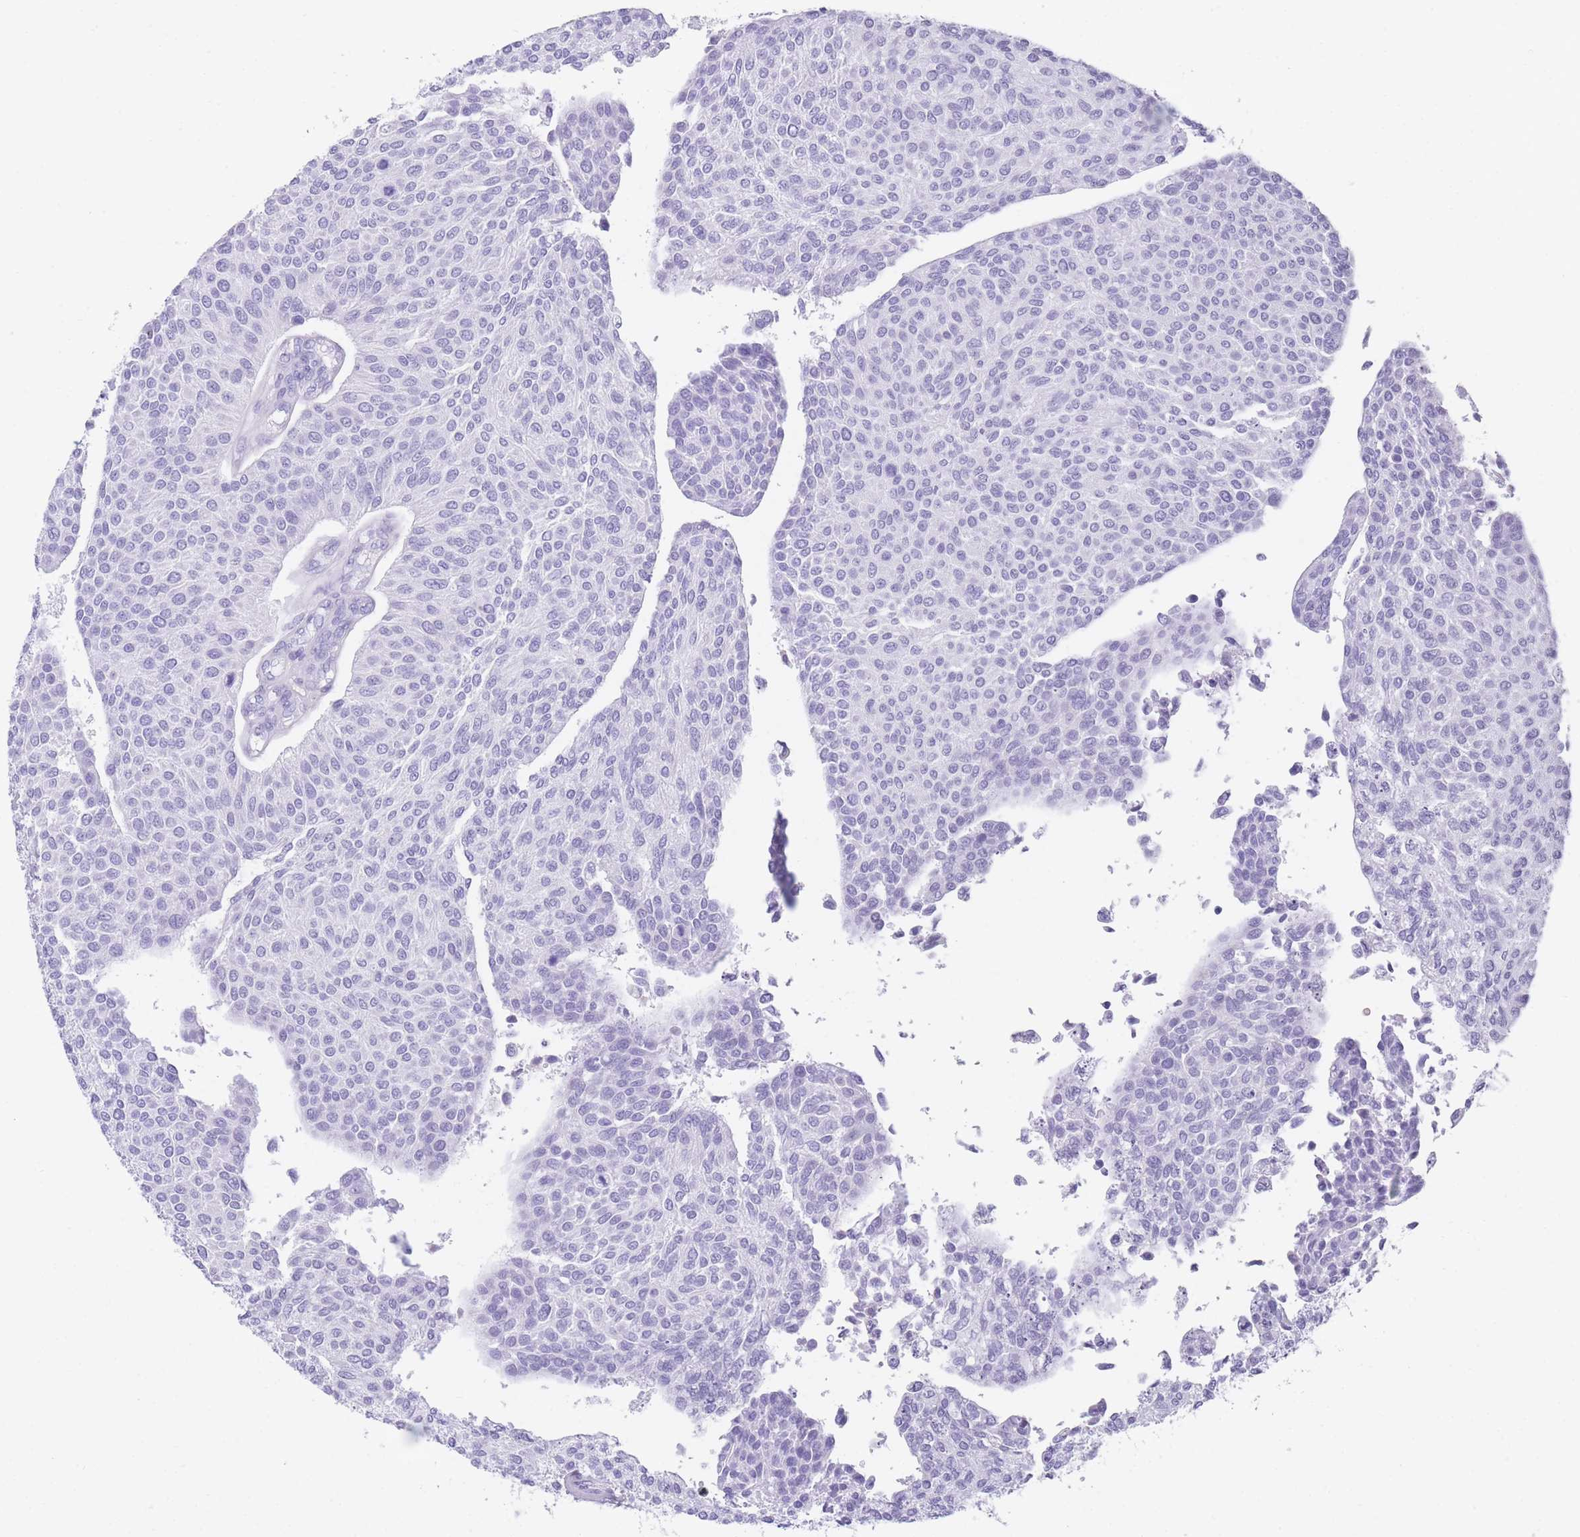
{"staining": {"intensity": "negative", "quantity": "none", "location": "none"}, "tissue": "urothelial cancer", "cell_type": "Tumor cells", "image_type": "cancer", "snomed": [{"axis": "morphology", "description": "Urothelial carcinoma, NOS"}, {"axis": "topography", "description": "Urinary bladder"}], "caption": "Immunohistochemical staining of human transitional cell carcinoma demonstrates no significant positivity in tumor cells.", "gene": "TNFSF11", "patient": {"sex": "male", "age": 55}}